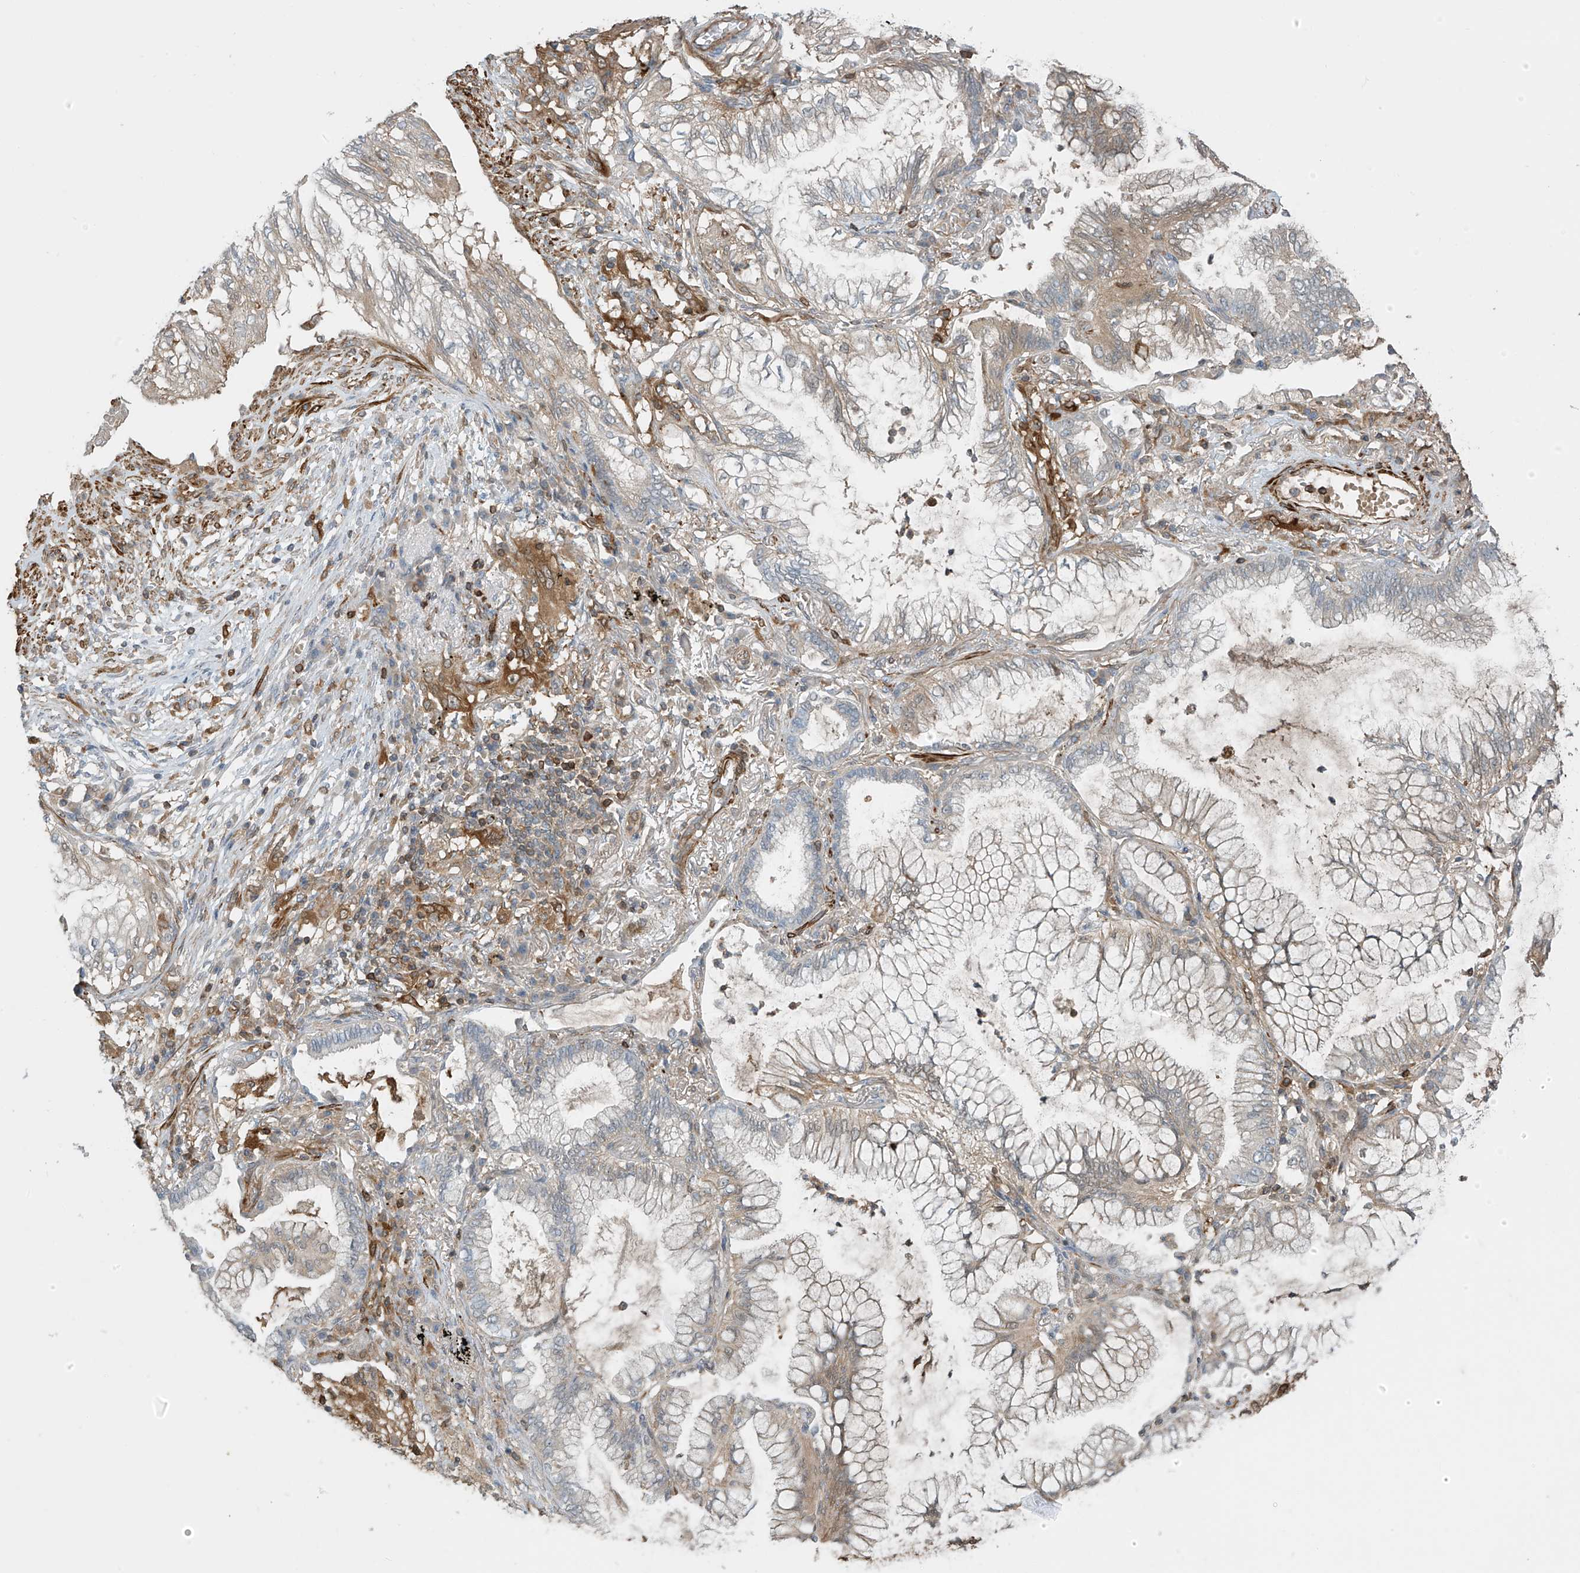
{"staining": {"intensity": "weak", "quantity": "<25%", "location": "cytoplasmic/membranous"}, "tissue": "lung cancer", "cell_type": "Tumor cells", "image_type": "cancer", "snomed": [{"axis": "morphology", "description": "Adenocarcinoma, NOS"}, {"axis": "topography", "description": "Lung"}], "caption": "High power microscopy micrograph of an immunohistochemistry (IHC) histopathology image of lung cancer (adenocarcinoma), revealing no significant staining in tumor cells.", "gene": "SH3BGRL3", "patient": {"sex": "female", "age": 70}}